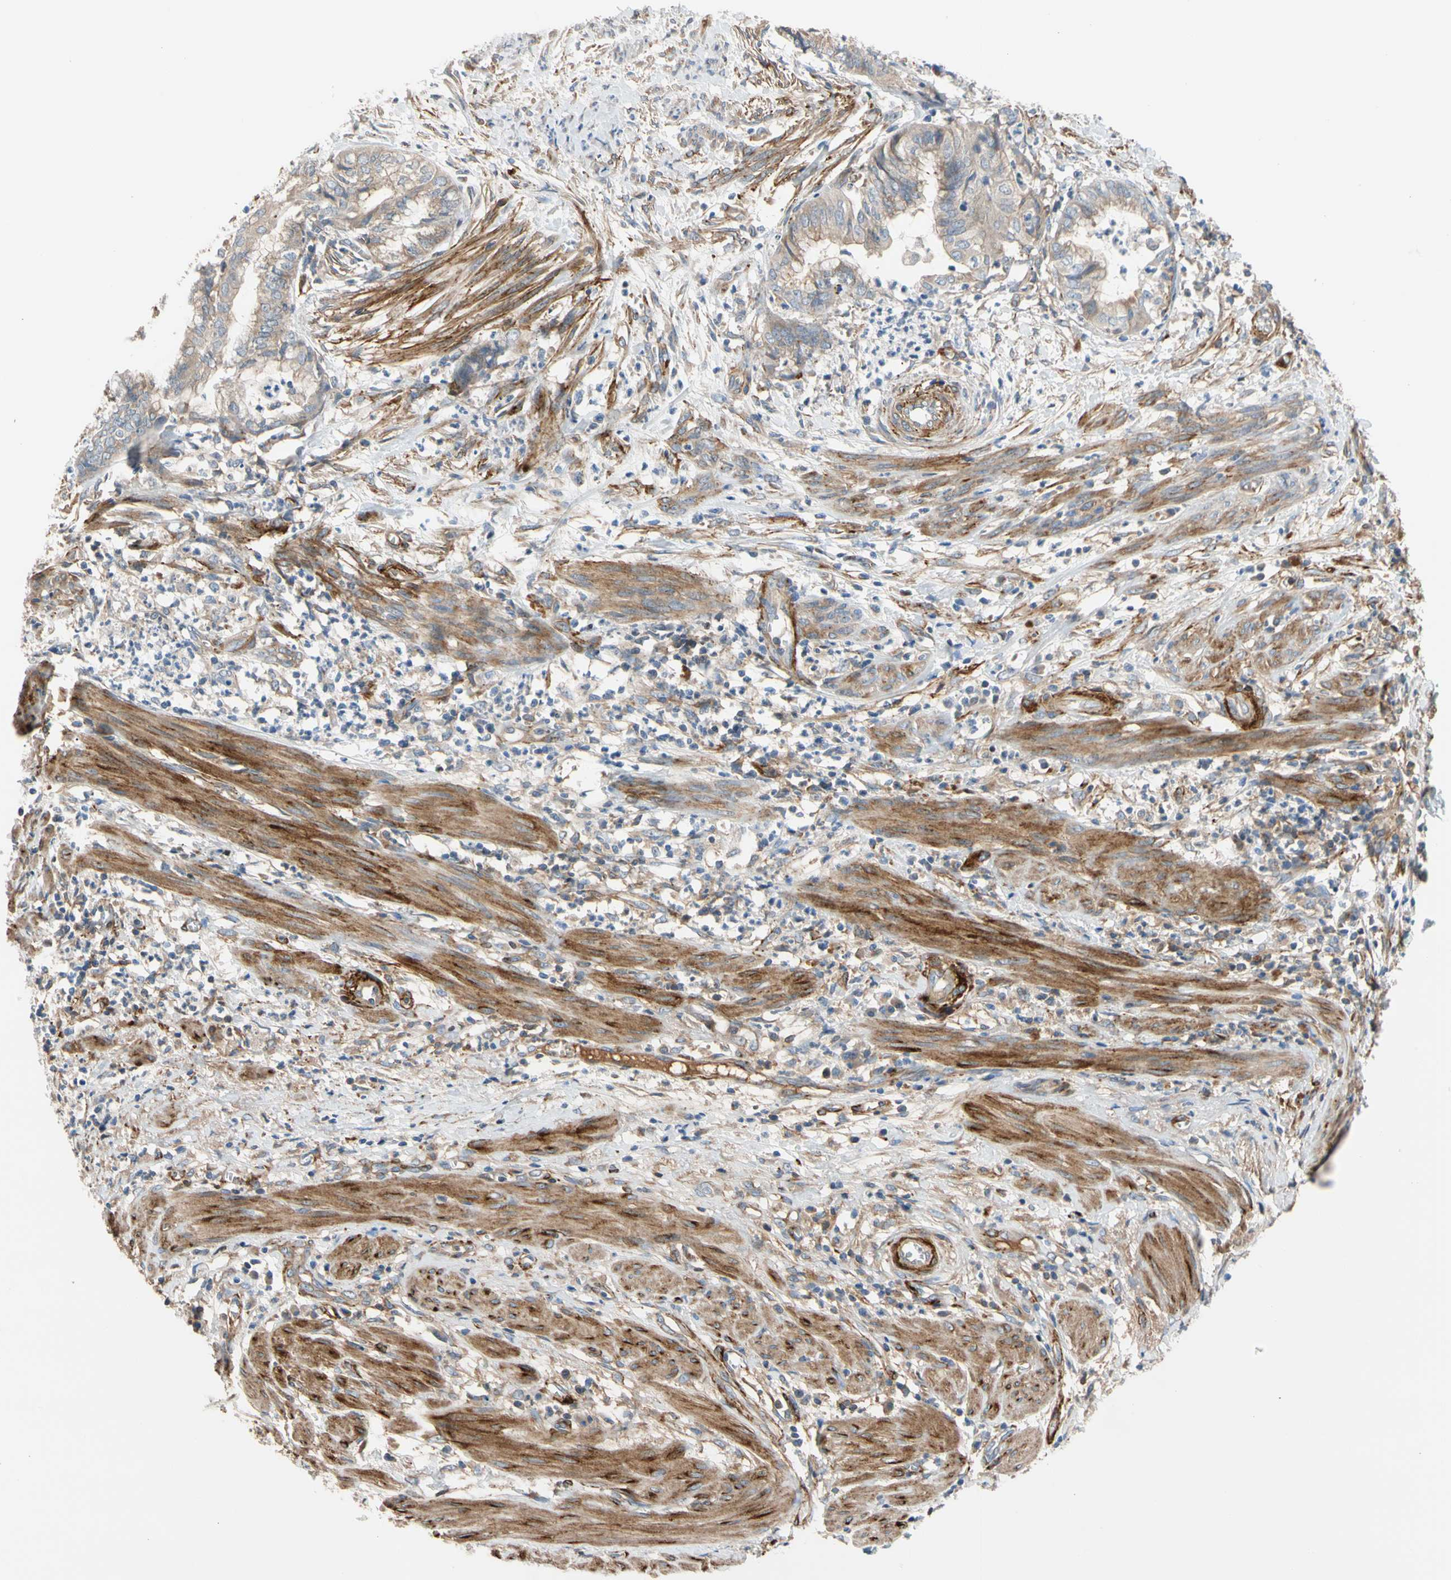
{"staining": {"intensity": "weak", "quantity": "<25%", "location": "cytoplasmic/membranous"}, "tissue": "endometrial cancer", "cell_type": "Tumor cells", "image_type": "cancer", "snomed": [{"axis": "morphology", "description": "Necrosis, NOS"}, {"axis": "morphology", "description": "Adenocarcinoma, NOS"}, {"axis": "topography", "description": "Endometrium"}], "caption": "Immunohistochemical staining of human endometrial cancer exhibits no significant expression in tumor cells.", "gene": "ENTREP3", "patient": {"sex": "female", "age": 79}}